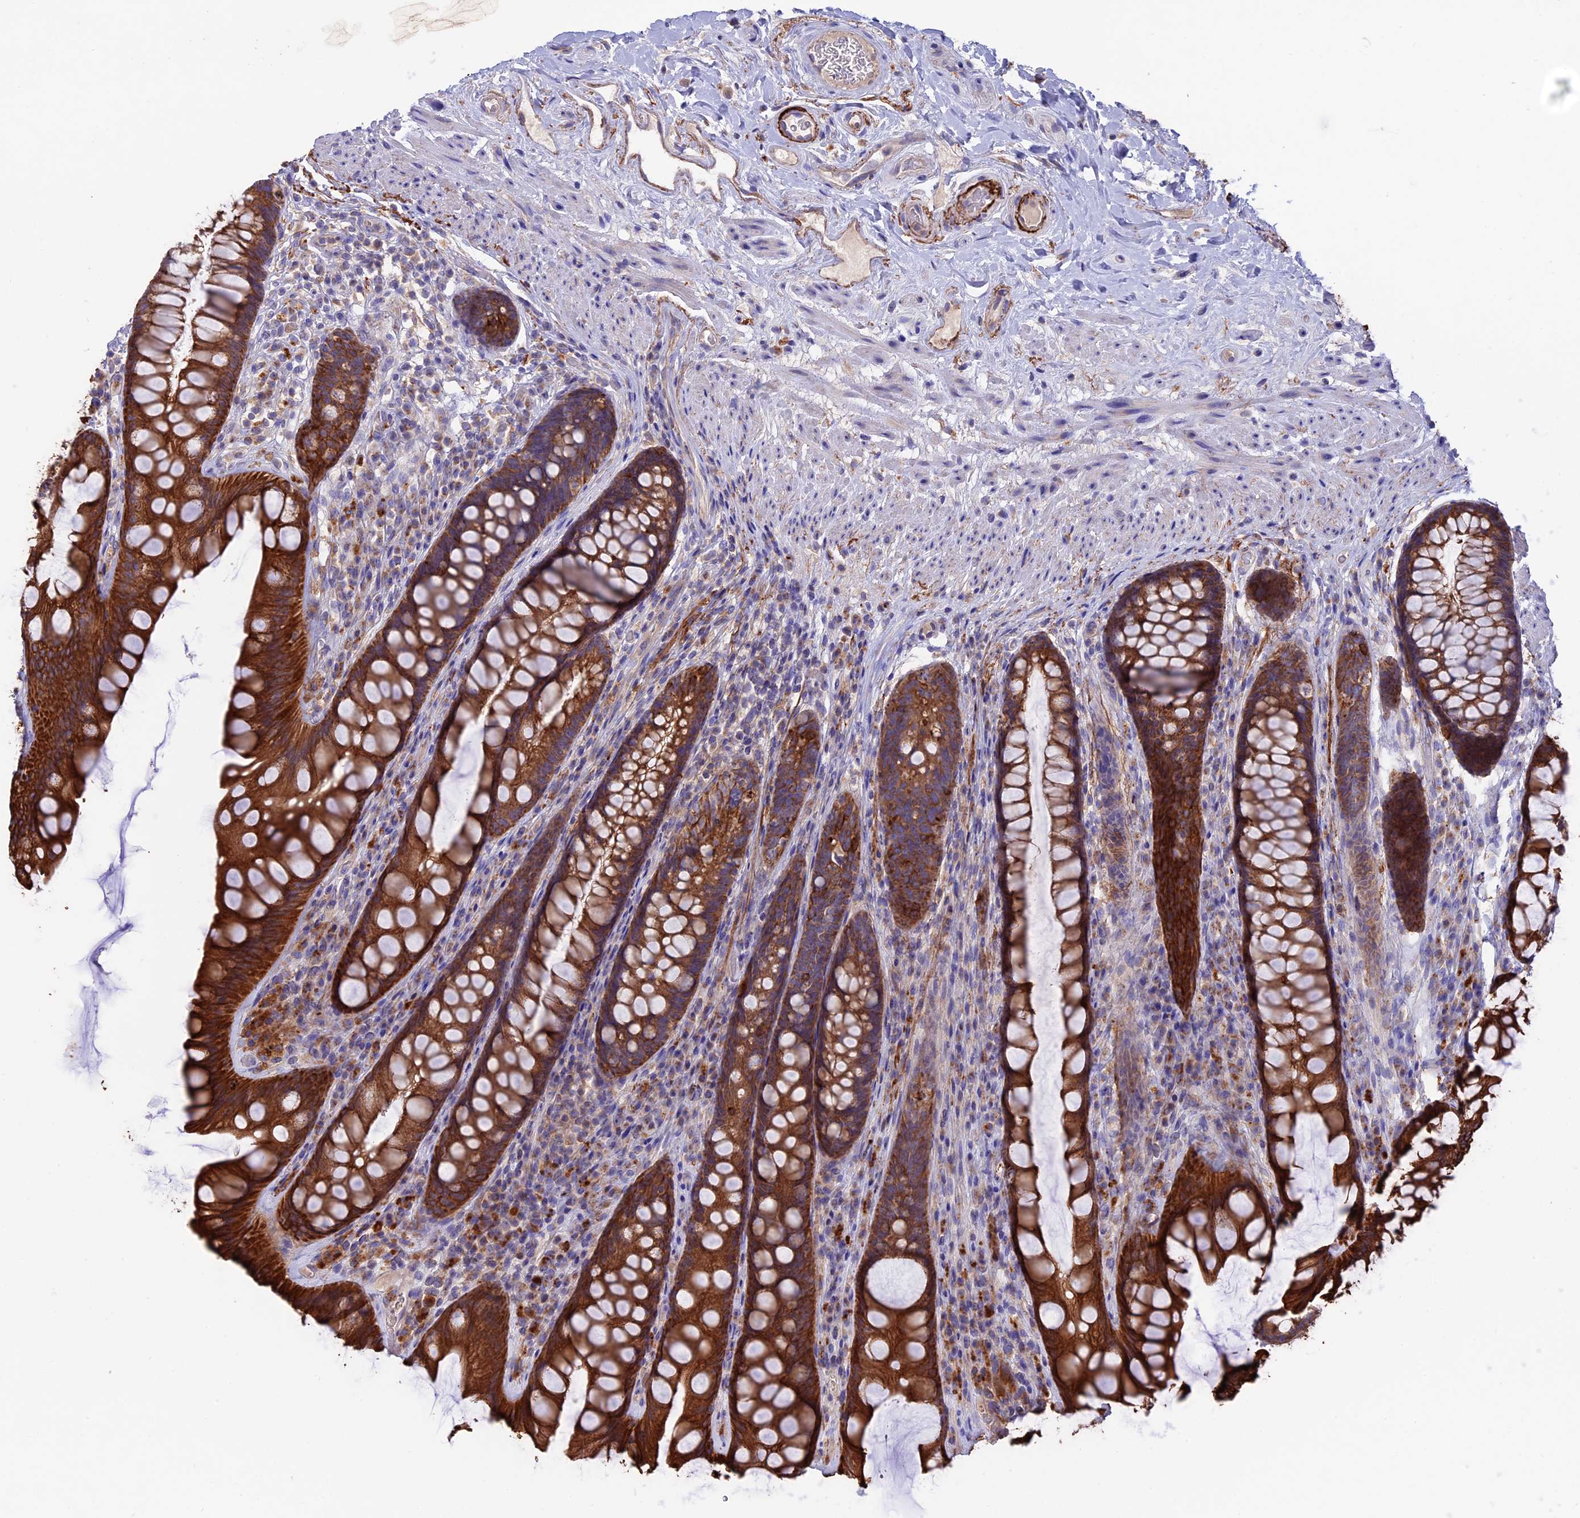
{"staining": {"intensity": "strong", "quantity": ">75%", "location": "cytoplasmic/membranous"}, "tissue": "rectum", "cell_type": "Glandular cells", "image_type": "normal", "snomed": [{"axis": "morphology", "description": "Normal tissue, NOS"}, {"axis": "topography", "description": "Rectum"}], "caption": "Protein expression analysis of normal rectum displays strong cytoplasmic/membranous staining in approximately >75% of glandular cells. The protein is shown in brown color, while the nuclei are stained blue.", "gene": "PTPN9", "patient": {"sex": "male", "age": 74}}